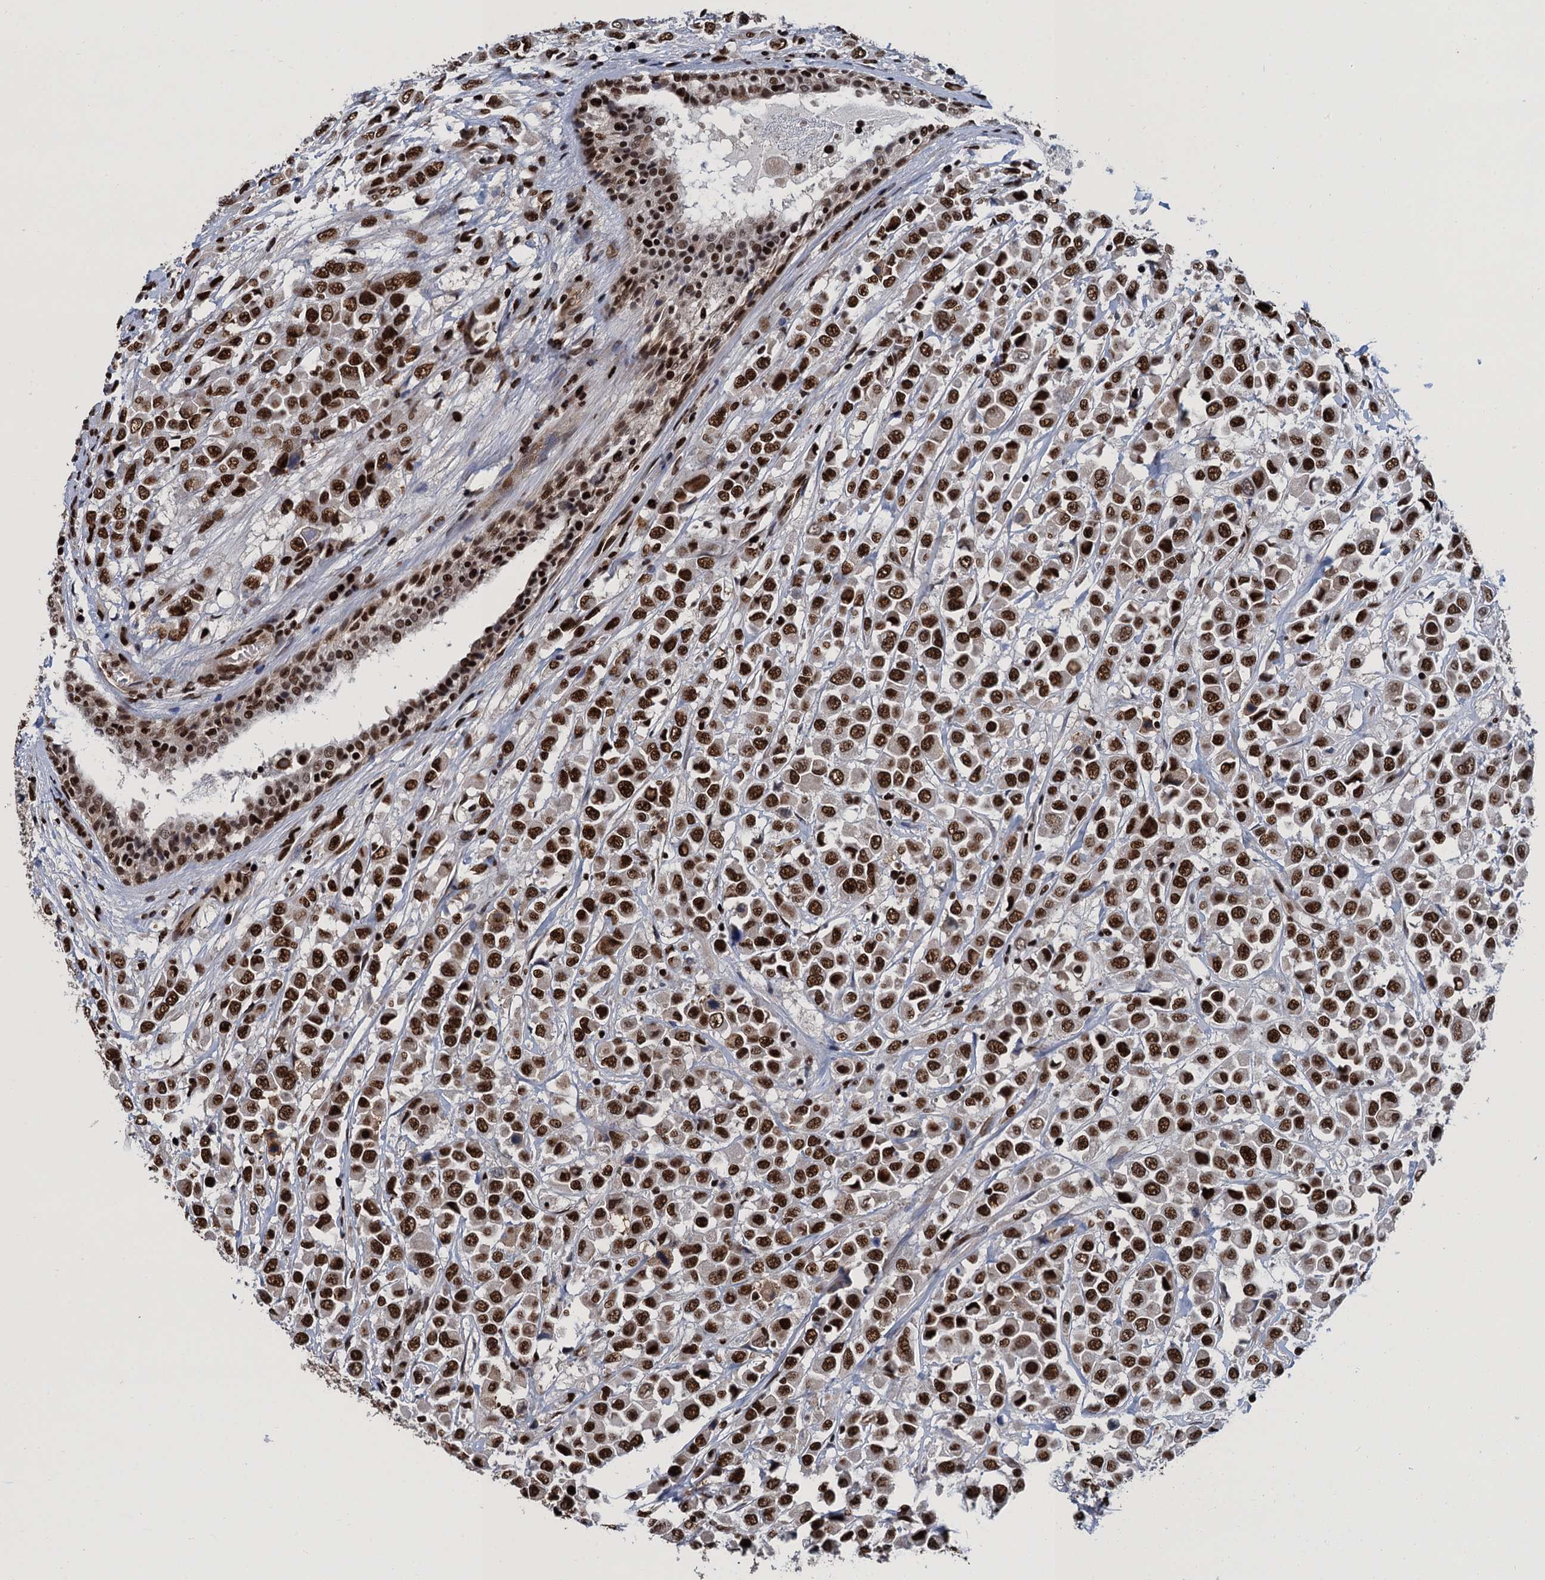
{"staining": {"intensity": "strong", "quantity": ">75%", "location": "nuclear"}, "tissue": "breast cancer", "cell_type": "Tumor cells", "image_type": "cancer", "snomed": [{"axis": "morphology", "description": "Duct carcinoma"}, {"axis": "topography", "description": "Breast"}], "caption": "Immunohistochemical staining of human breast cancer reveals high levels of strong nuclear protein staining in approximately >75% of tumor cells.", "gene": "PPP4R1", "patient": {"sex": "female", "age": 61}}